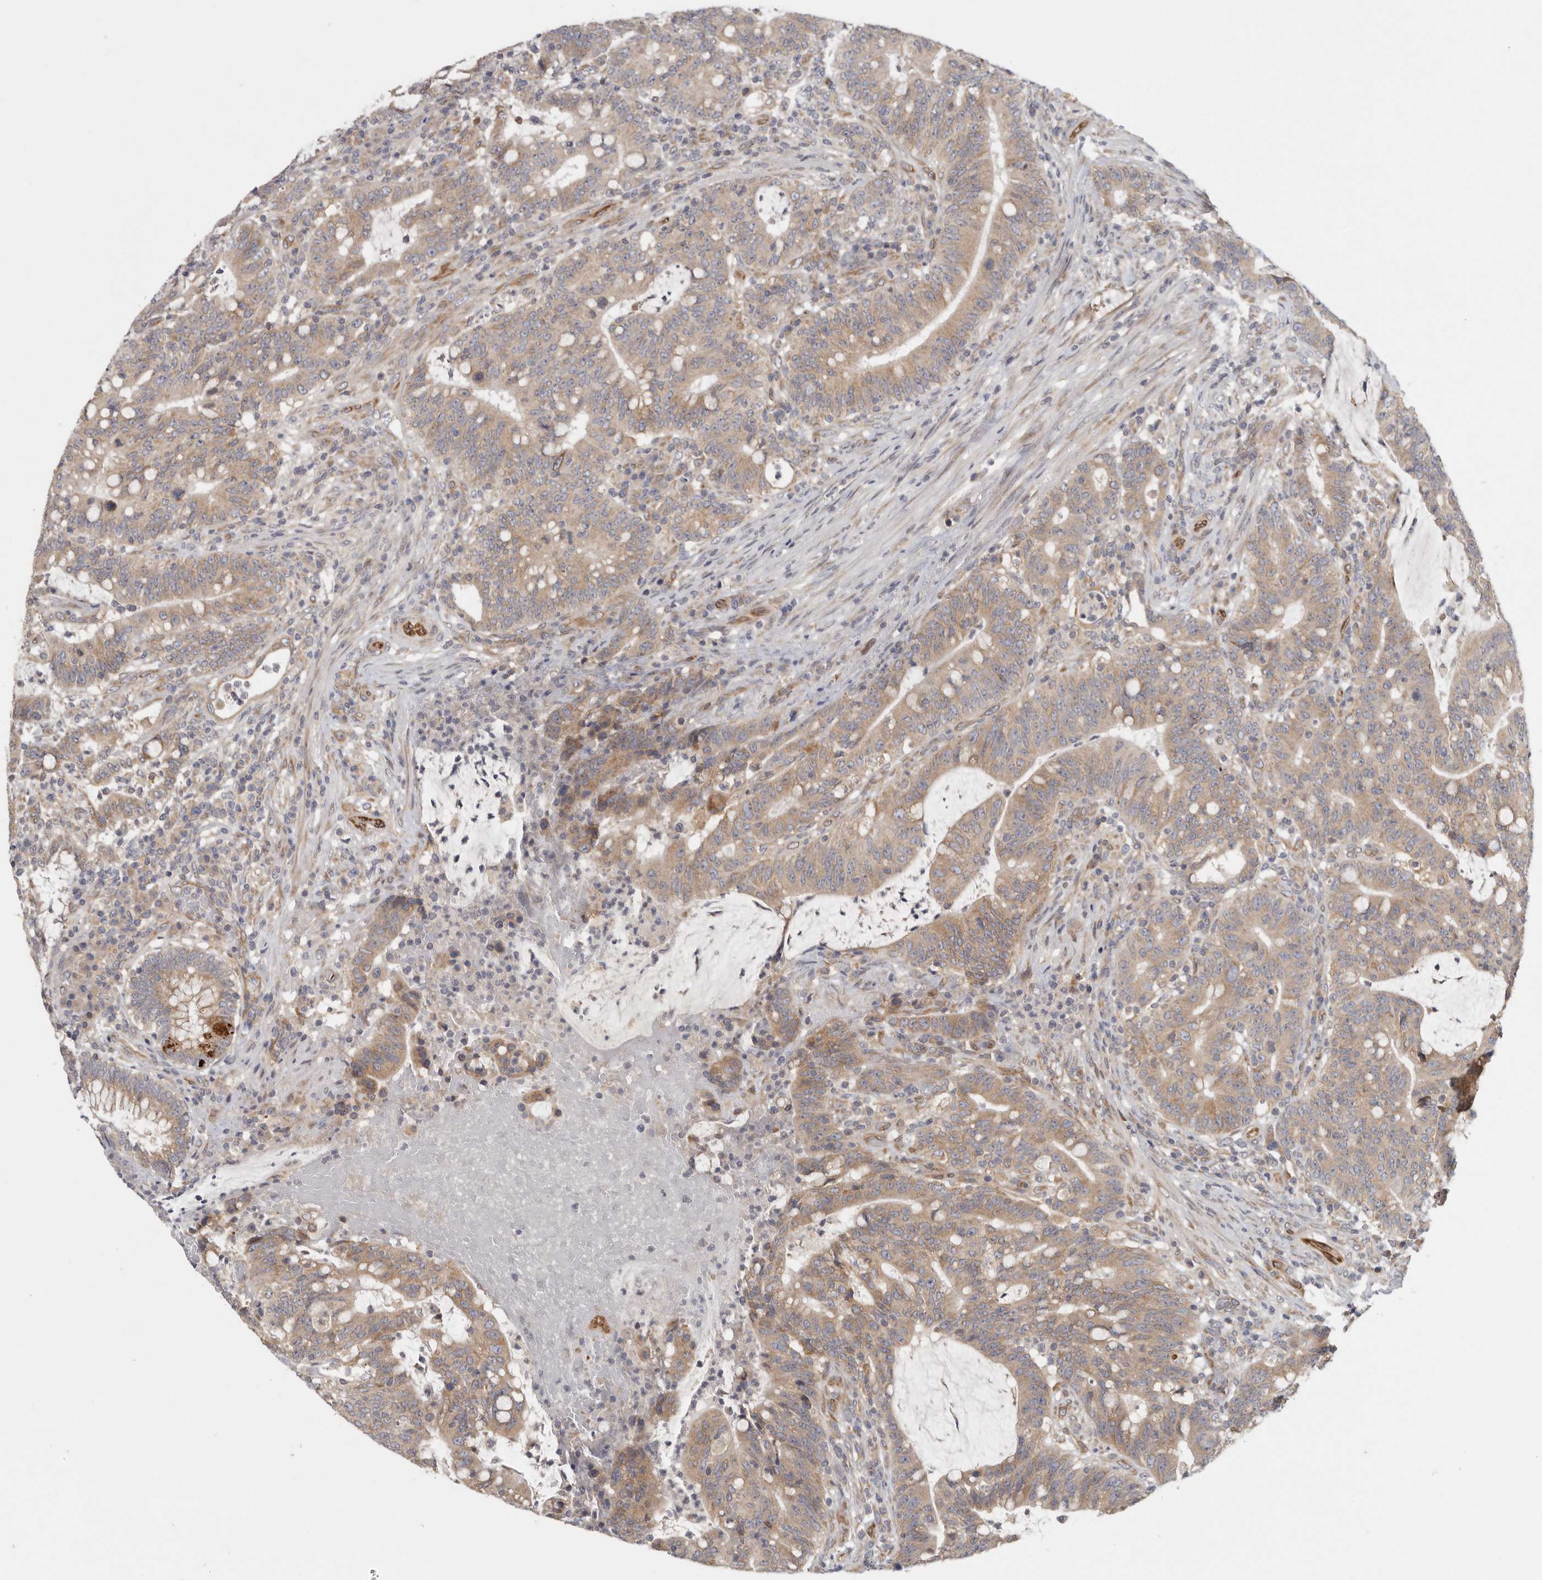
{"staining": {"intensity": "moderate", "quantity": ">75%", "location": "cytoplasmic/membranous"}, "tissue": "colorectal cancer", "cell_type": "Tumor cells", "image_type": "cancer", "snomed": [{"axis": "morphology", "description": "Adenocarcinoma, NOS"}, {"axis": "topography", "description": "Colon"}], "caption": "High-magnification brightfield microscopy of colorectal cancer (adenocarcinoma) stained with DAB (3,3'-diaminobenzidine) (brown) and counterstained with hematoxylin (blue). tumor cells exhibit moderate cytoplasmic/membranous staining is appreciated in about>75% of cells.", "gene": "BCAP29", "patient": {"sex": "female", "age": 66}}